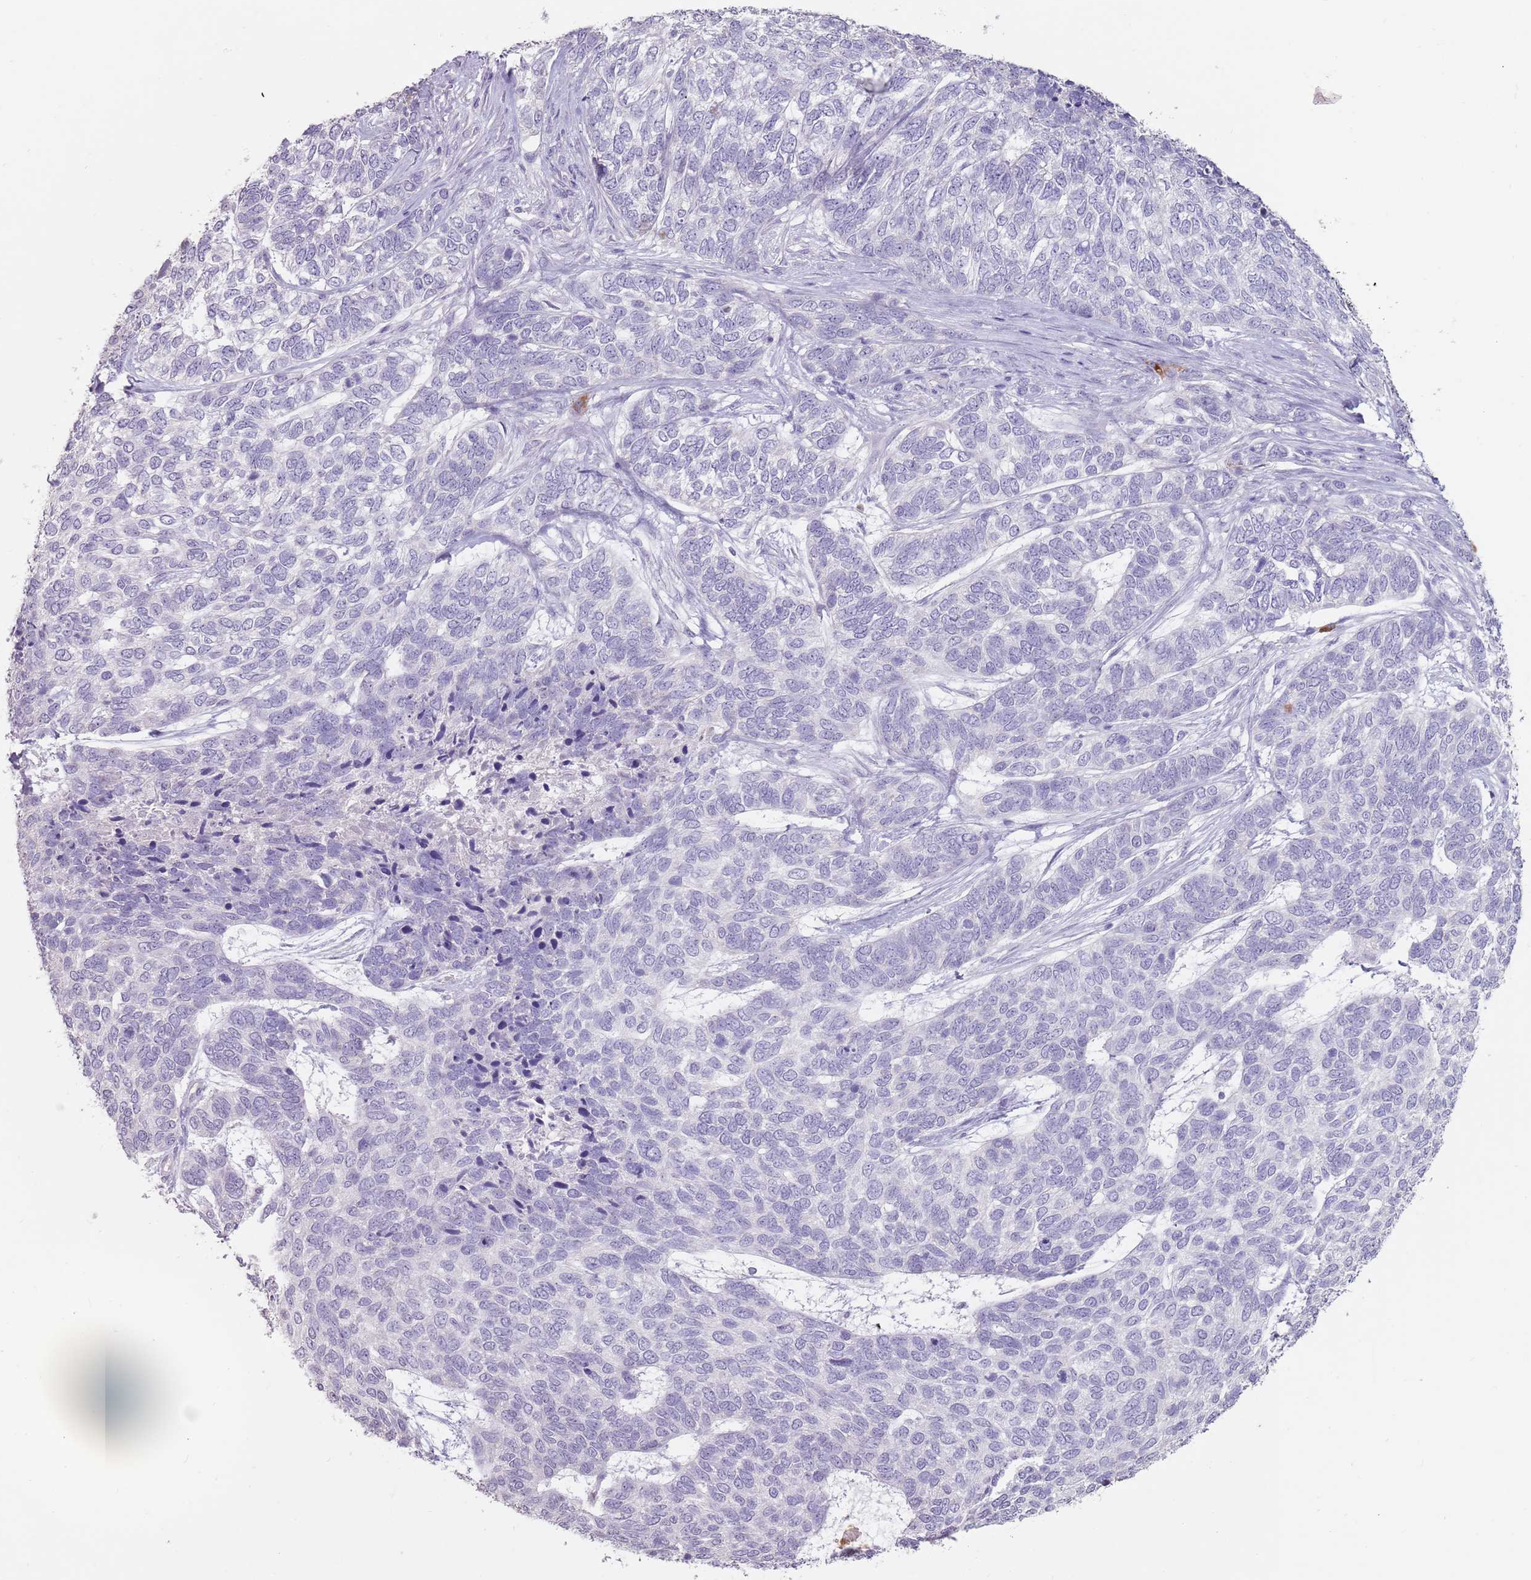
{"staining": {"intensity": "negative", "quantity": "none", "location": "none"}, "tissue": "skin cancer", "cell_type": "Tumor cells", "image_type": "cancer", "snomed": [{"axis": "morphology", "description": "Basal cell carcinoma"}, {"axis": "topography", "description": "Skin"}], "caption": "Immunohistochemistry of skin basal cell carcinoma demonstrates no positivity in tumor cells.", "gene": "STYK1", "patient": {"sex": "female", "age": 65}}